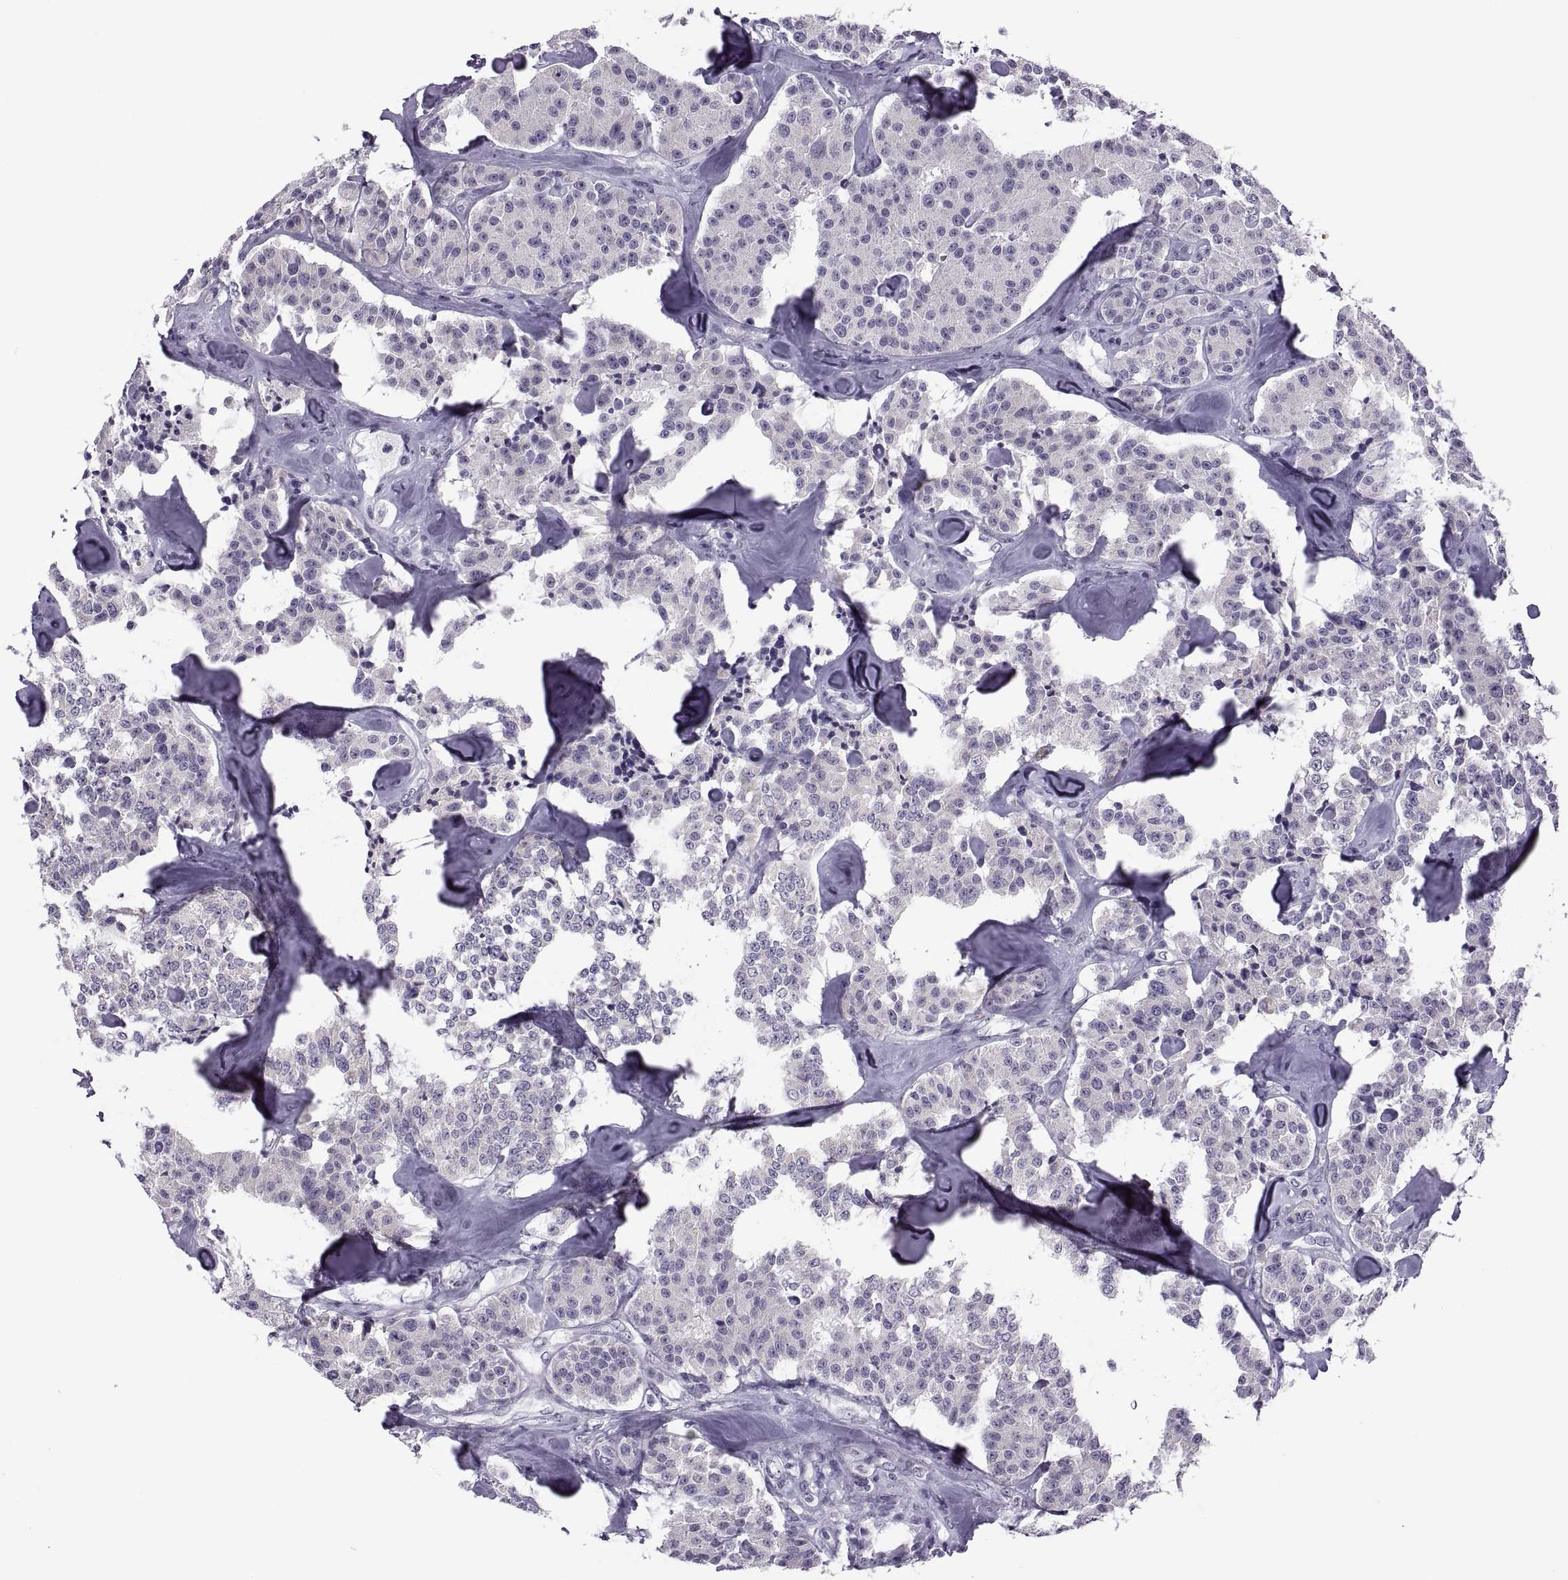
{"staining": {"intensity": "negative", "quantity": "none", "location": "none"}, "tissue": "carcinoid", "cell_type": "Tumor cells", "image_type": "cancer", "snomed": [{"axis": "morphology", "description": "Carcinoid, malignant, NOS"}, {"axis": "topography", "description": "Pancreas"}], "caption": "The photomicrograph reveals no significant positivity in tumor cells of malignant carcinoid.", "gene": "TBC1D3G", "patient": {"sex": "male", "age": 41}}